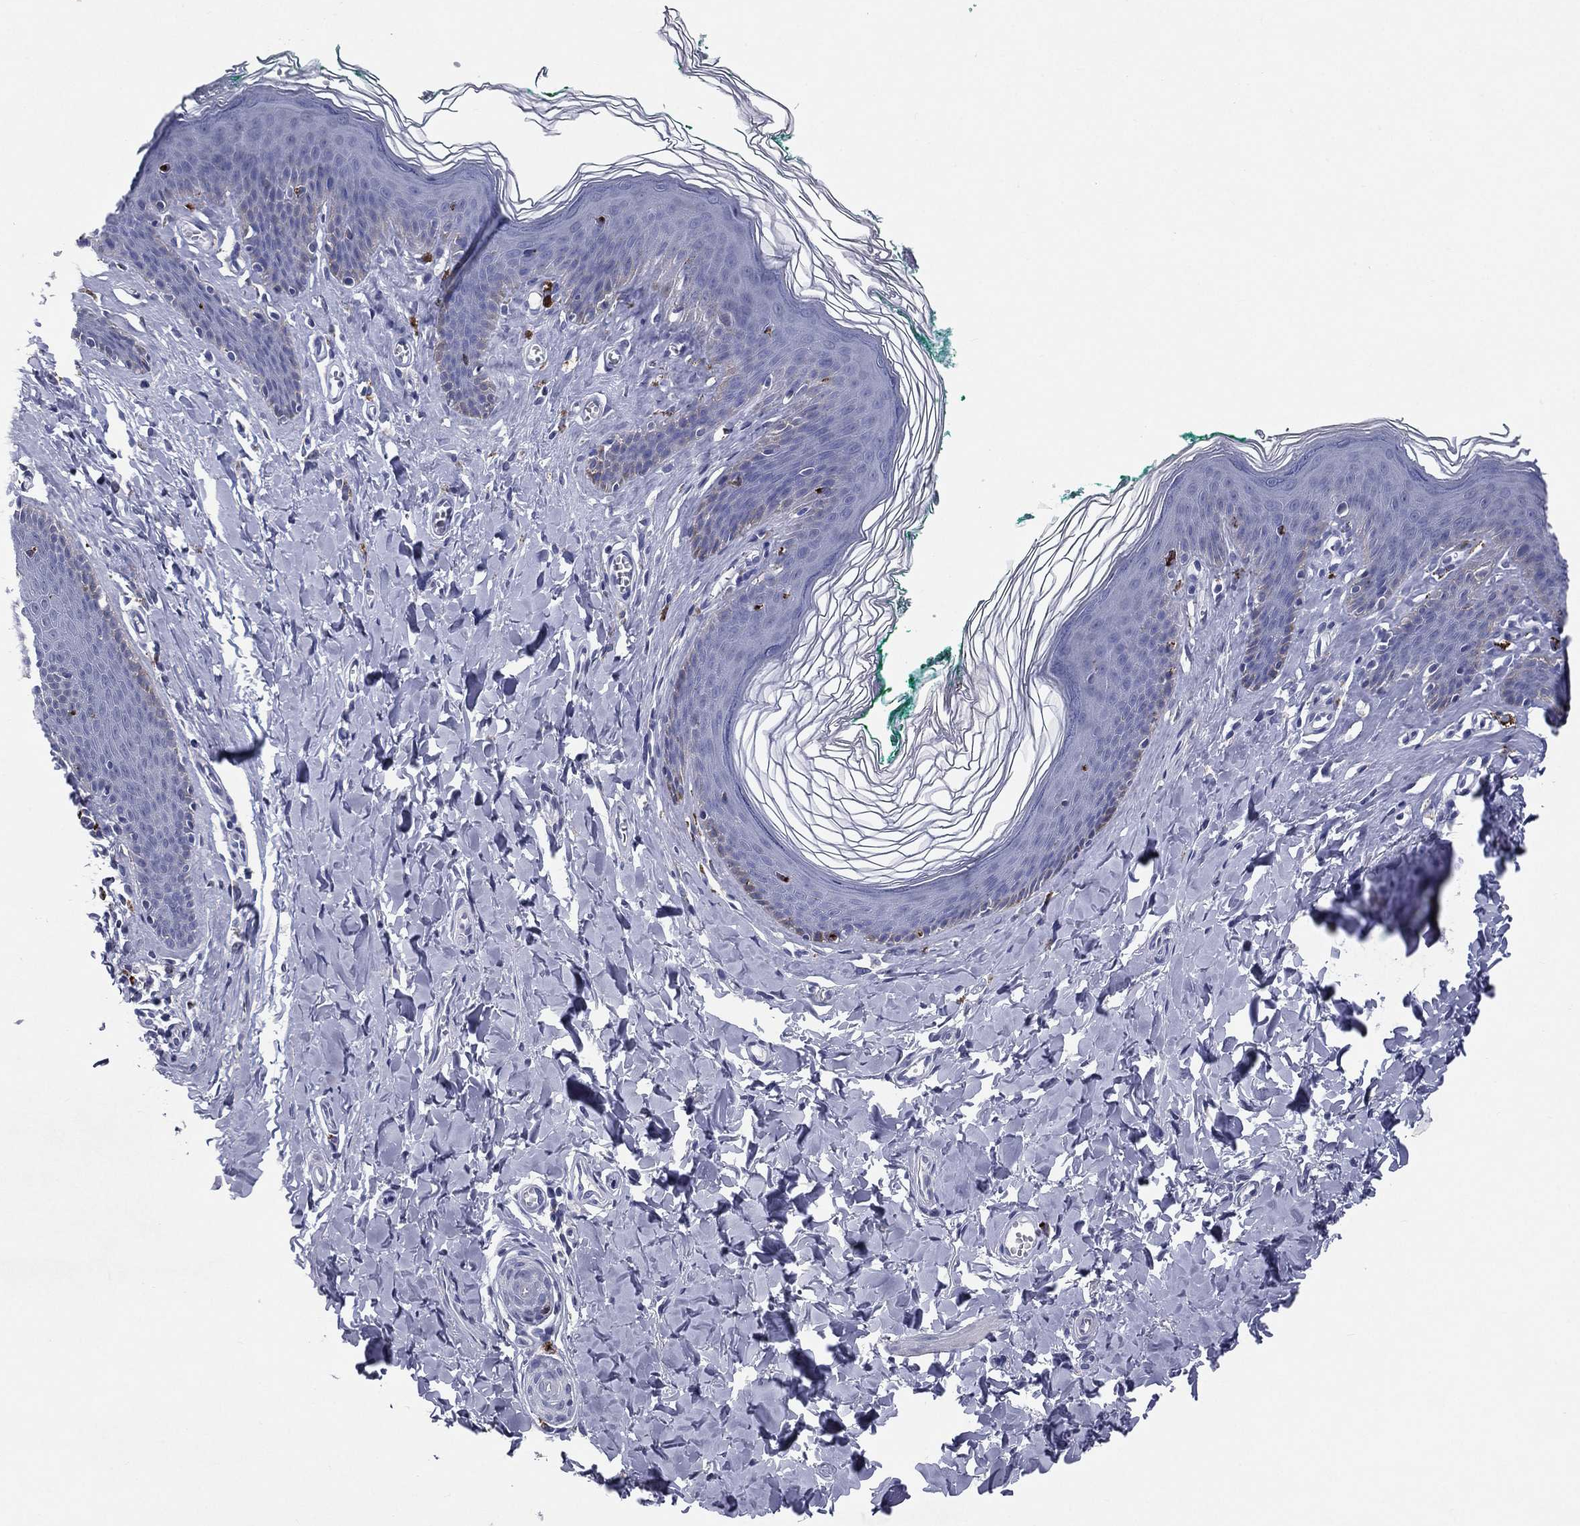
{"staining": {"intensity": "negative", "quantity": "none", "location": "none"}, "tissue": "skin", "cell_type": "Epidermal cells", "image_type": "normal", "snomed": [{"axis": "morphology", "description": "Normal tissue, NOS"}, {"axis": "topography", "description": "Vulva"}], "caption": "Immunohistochemistry (IHC) histopathology image of benign skin: human skin stained with DAB displays no significant protein positivity in epidermal cells.", "gene": "HLA", "patient": {"sex": "female", "age": 66}}